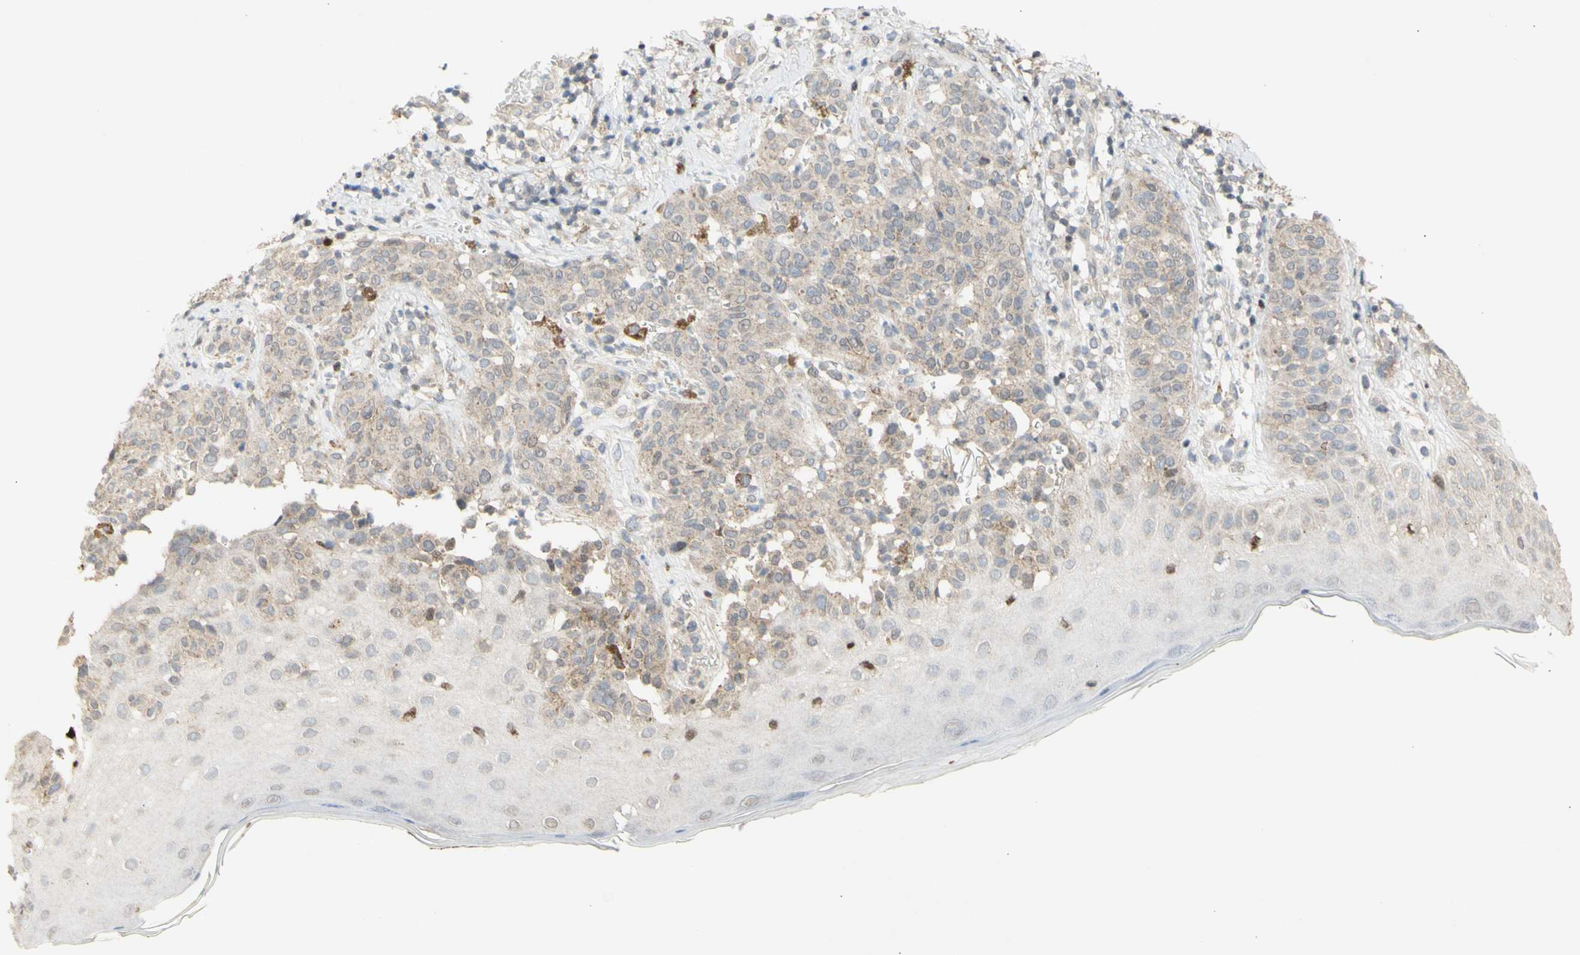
{"staining": {"intensity": "weak", "quantity": ">75%", "location": "cytoplasmic/membranous"}, "tissue": "melanoma", "cell_type": "Tumor cells", "image_type": "cancer", "snomed": [{"axis": "morphology", "description": "Malignant melanoma, NOS"}, {"axis": "topography", "description": "Skin"}], "caption": "Human malignant melanoma stained for a protein (brown) demonstrates weak cytoplasmic/membranous positive positivity in about >75% of tumor cells.", "gene": "NLRP1", "patient": {"sex": "male", "age": 64}}